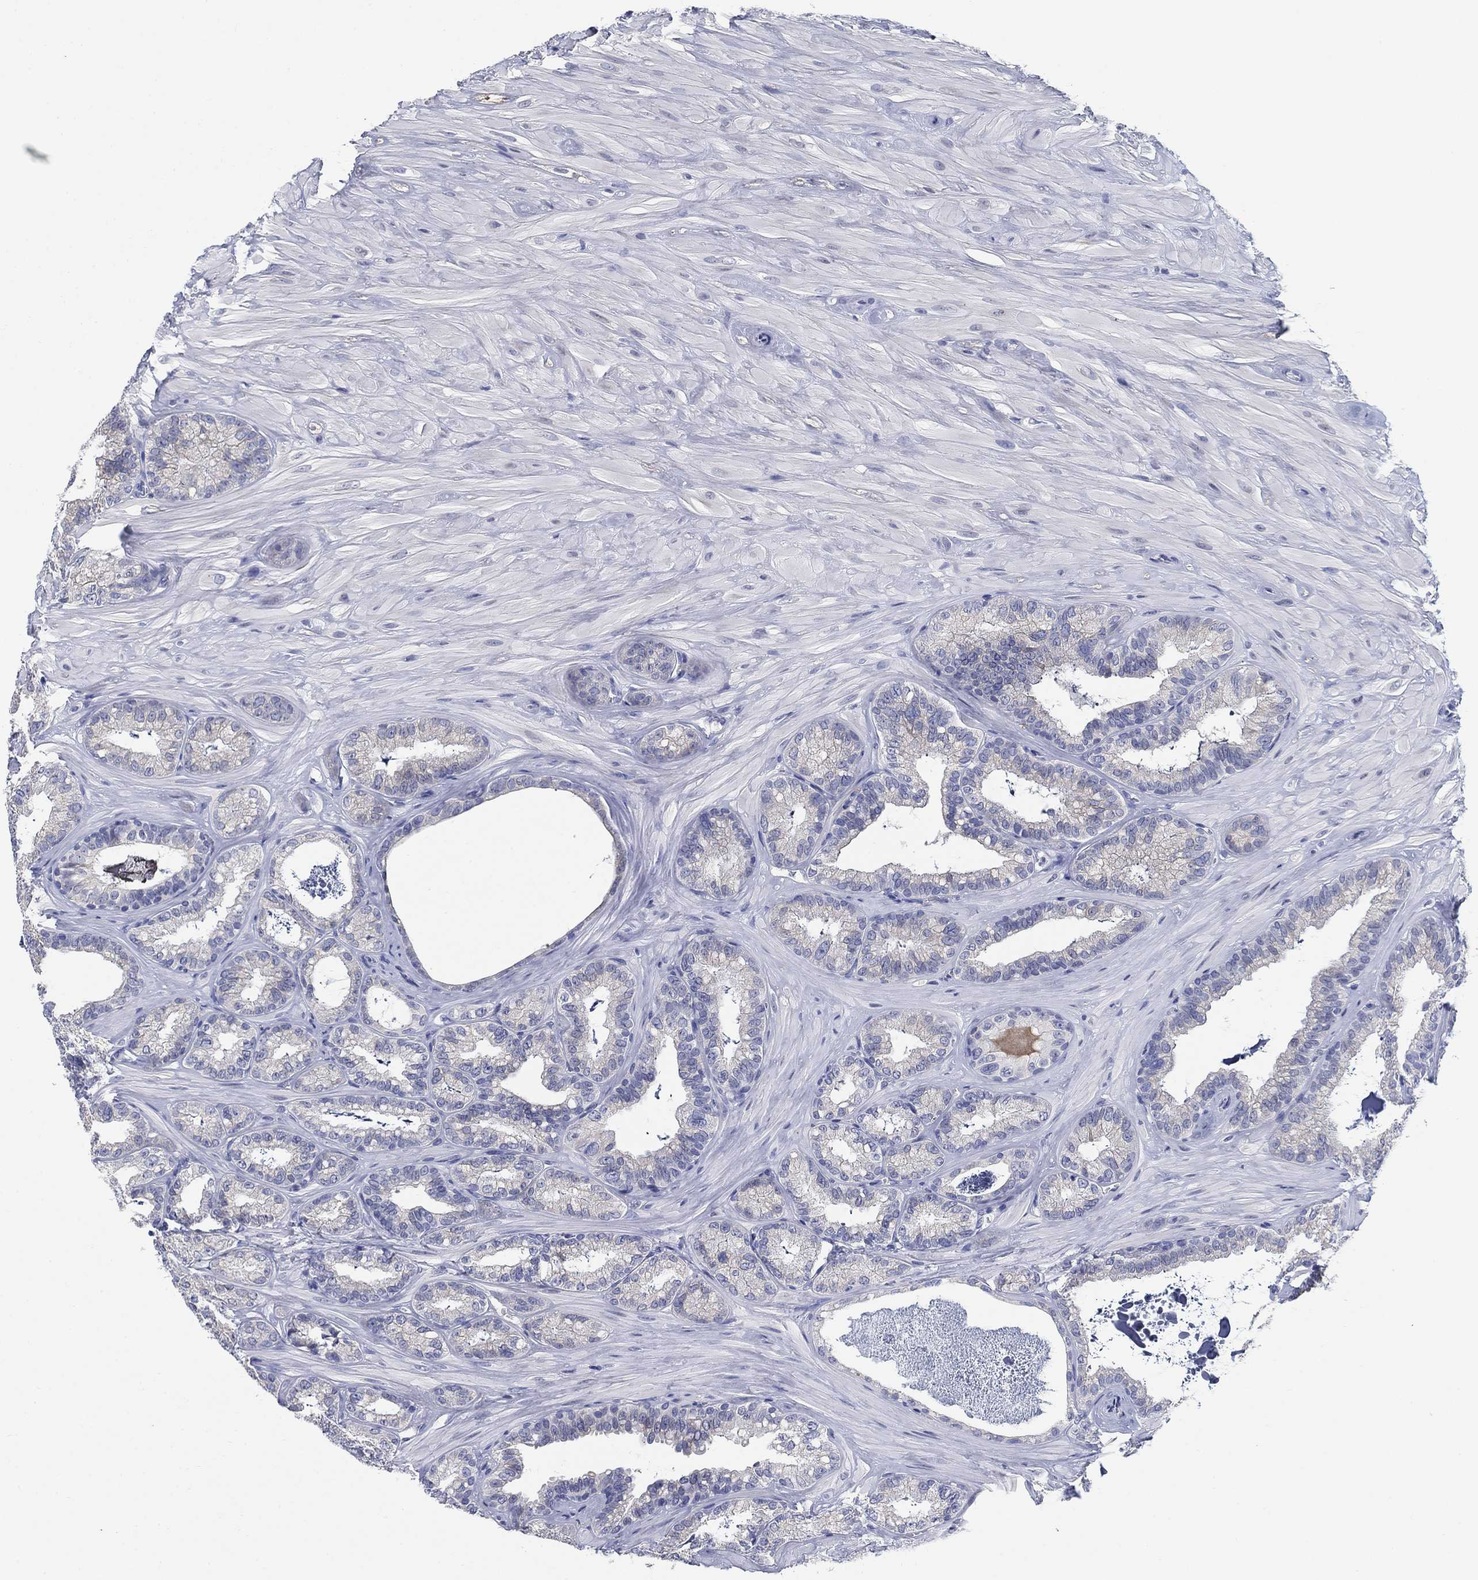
{"staining": {"intensity": "negative", "quantity": "none", "location": "none"}, "tissue": "epididymis", "cell_type": "Glandular cells", "image_type": "normal", "snomed": [{"axis": "morphology", "description": "Normal tissue, NOS"}, {"axis": "topography", "description": "Seminal veicle"}, {"axis": "topography", "description": "Epididymis"}], "caption": "Immunohistochemistry photomicrograph of unremarkable epididymis stained for a protein (brown), which displays no staining in glandular cells. (DAB immunohistochemistry (IHC) visualized using brightfield microscopy, high magnification).", "gene": "CLUL1", "patient": {"sex": "male", "age": 63}}